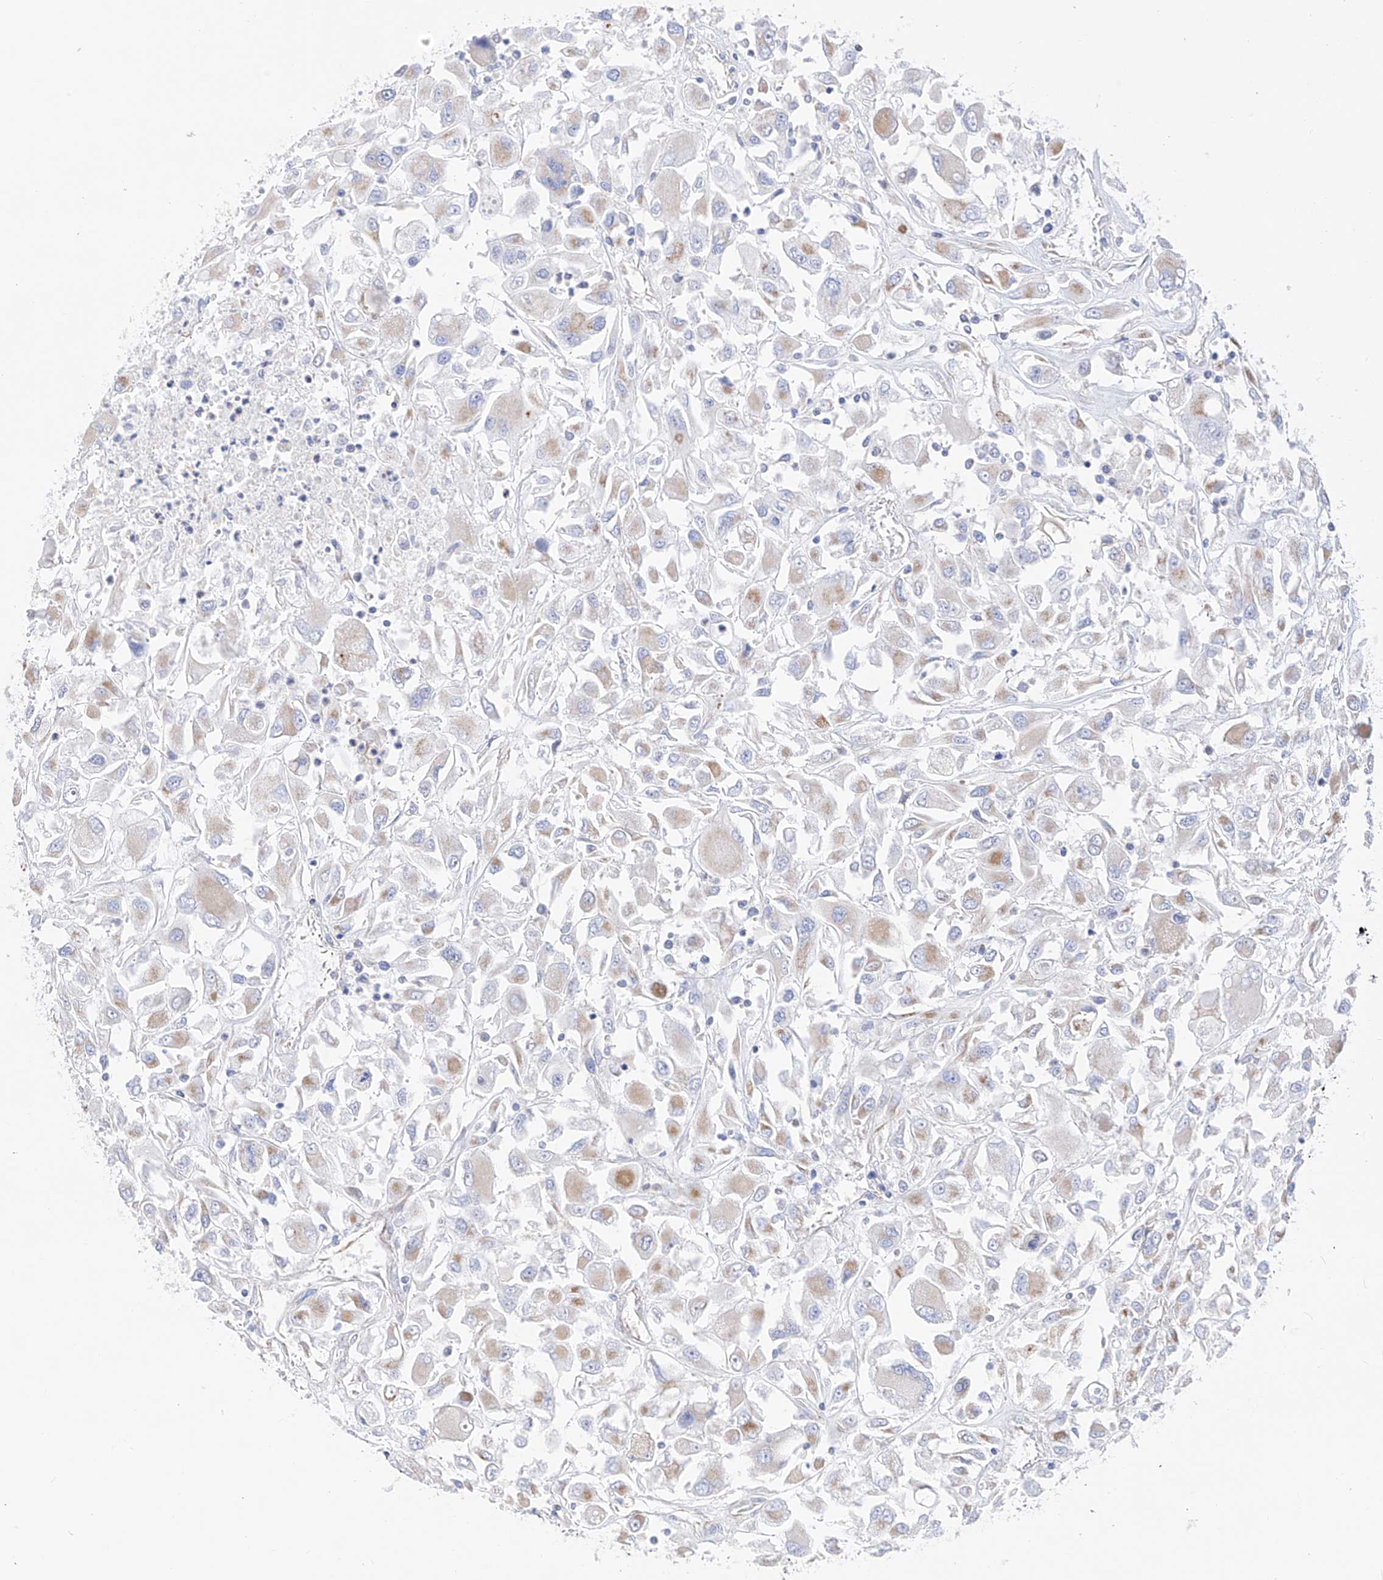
{"staining": {"intensity": "weak", "quantity": "<25%", "location": "cytoplasmic/membranous"}, "tissue": "renal cancer", "cell_type": "Tumor cells", "image_type": "cancer", "snomed": [{"axis": "morphology", "description": "Adenocarcinoma, NOS"}, {"axis": "topography", "description": "Kidney"}], "caption": "Histopathology image shows no significant protein expression in tumor cells of renal cancer (adenocarcinoma). (DAB (3,3'-diaminobenzidine) immunohistochemistry with hematoxylin counter stain).", "gene": "FLG", "patient": {"sex": "female", "age": 52}}